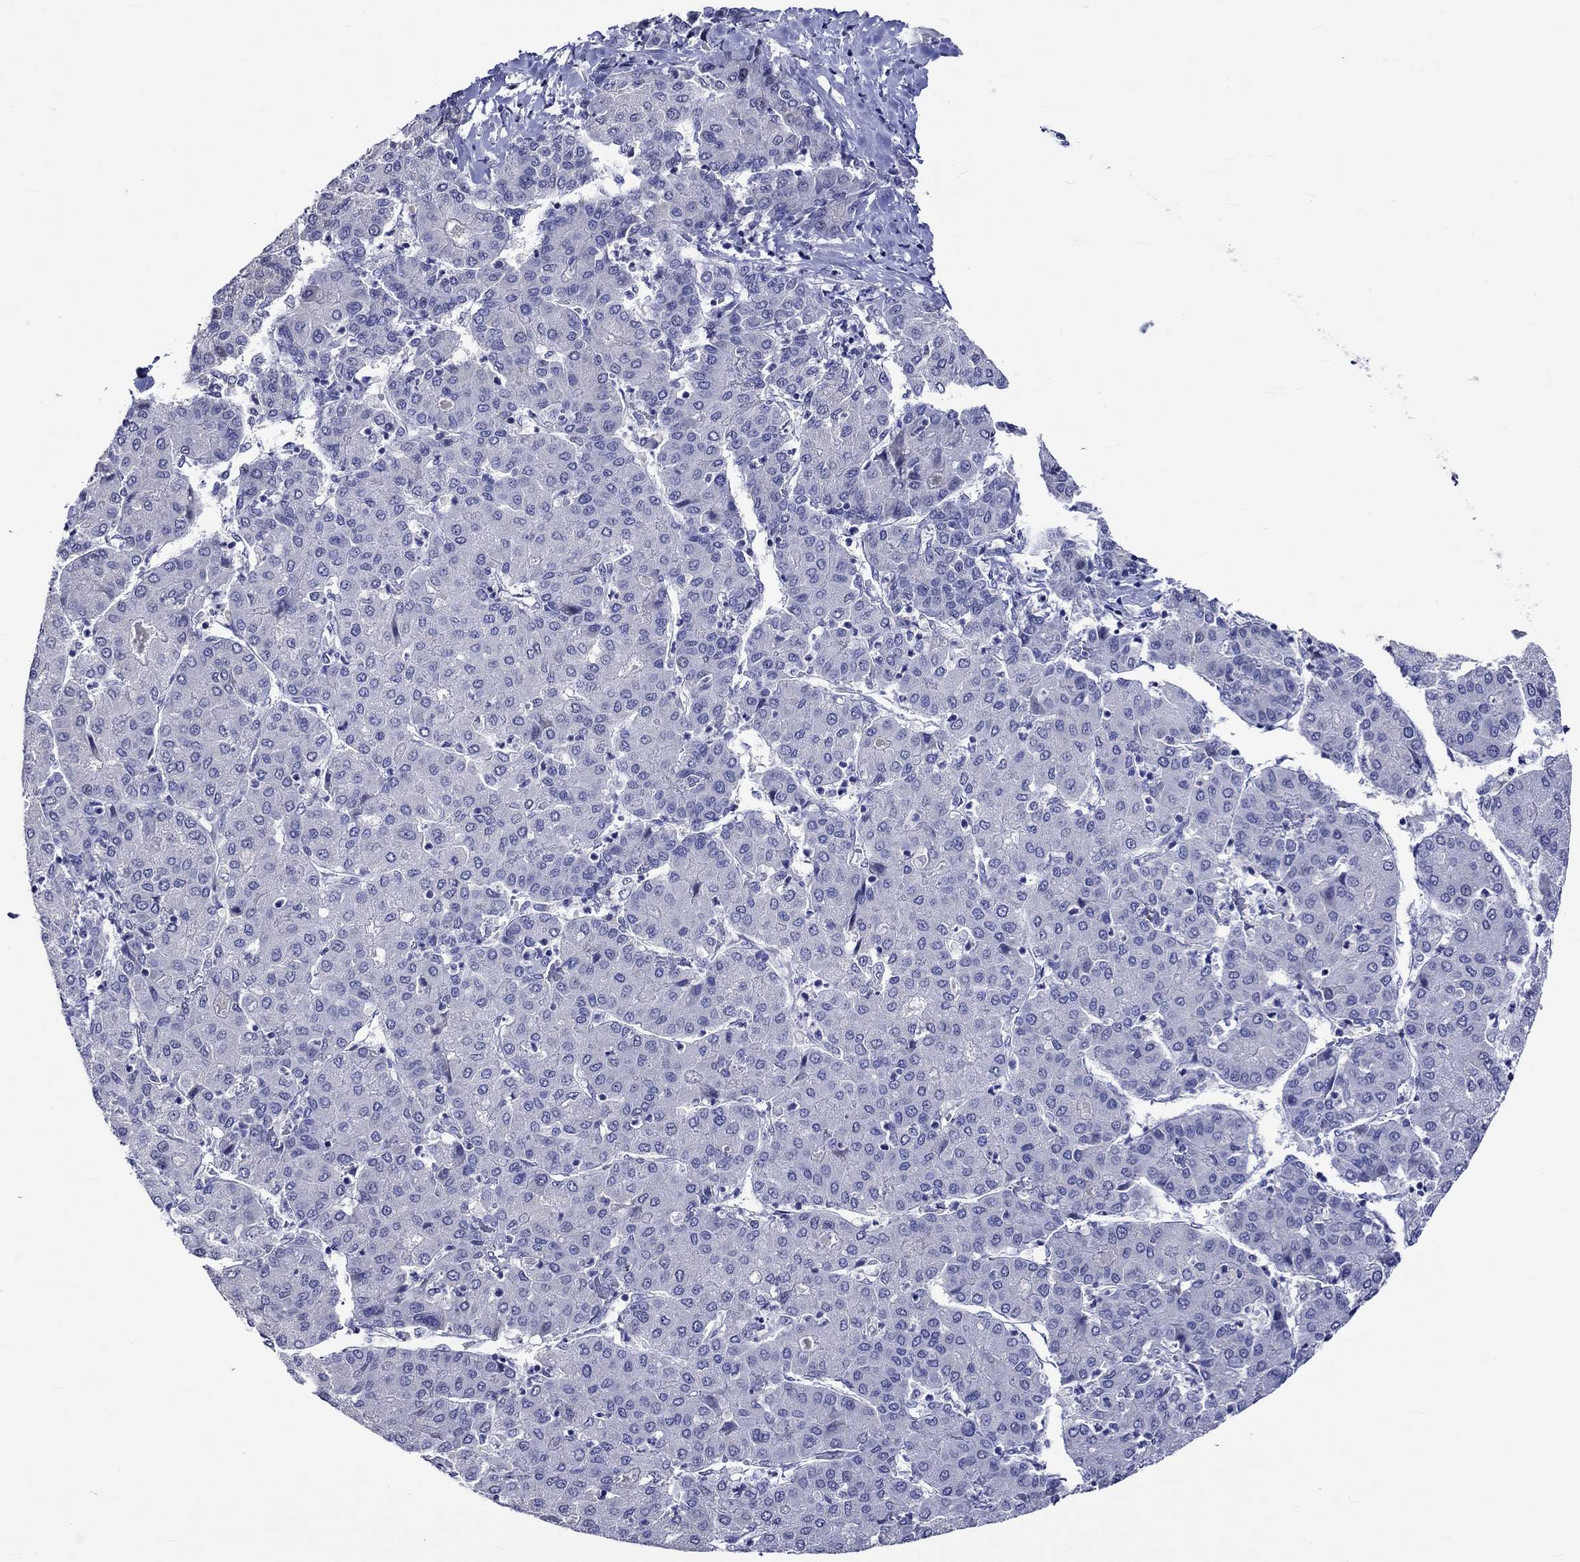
{"staining": {"intensity": "negative", "quantity": "none", "location": "none"}, "tissue": "liver cancer", "cell_type": "Tumor cells", "image_type": "cancer", "snomed": [{"axis": "morphology", "description": "Carcinoma, Hepatocellular, NOS"}, {"axis": "topography", "description": "Liver"}], "caption": "Tumor cells show no significant expression in liver hepatocellular carcinoma. The staining is performed using DAB (3,3'-diaminobenzidine) brown chromogen with nuclei counter-stained in using hematoxylin.", "gene": "CRYAB", "patient": {"sex": "male", "age": 65}}